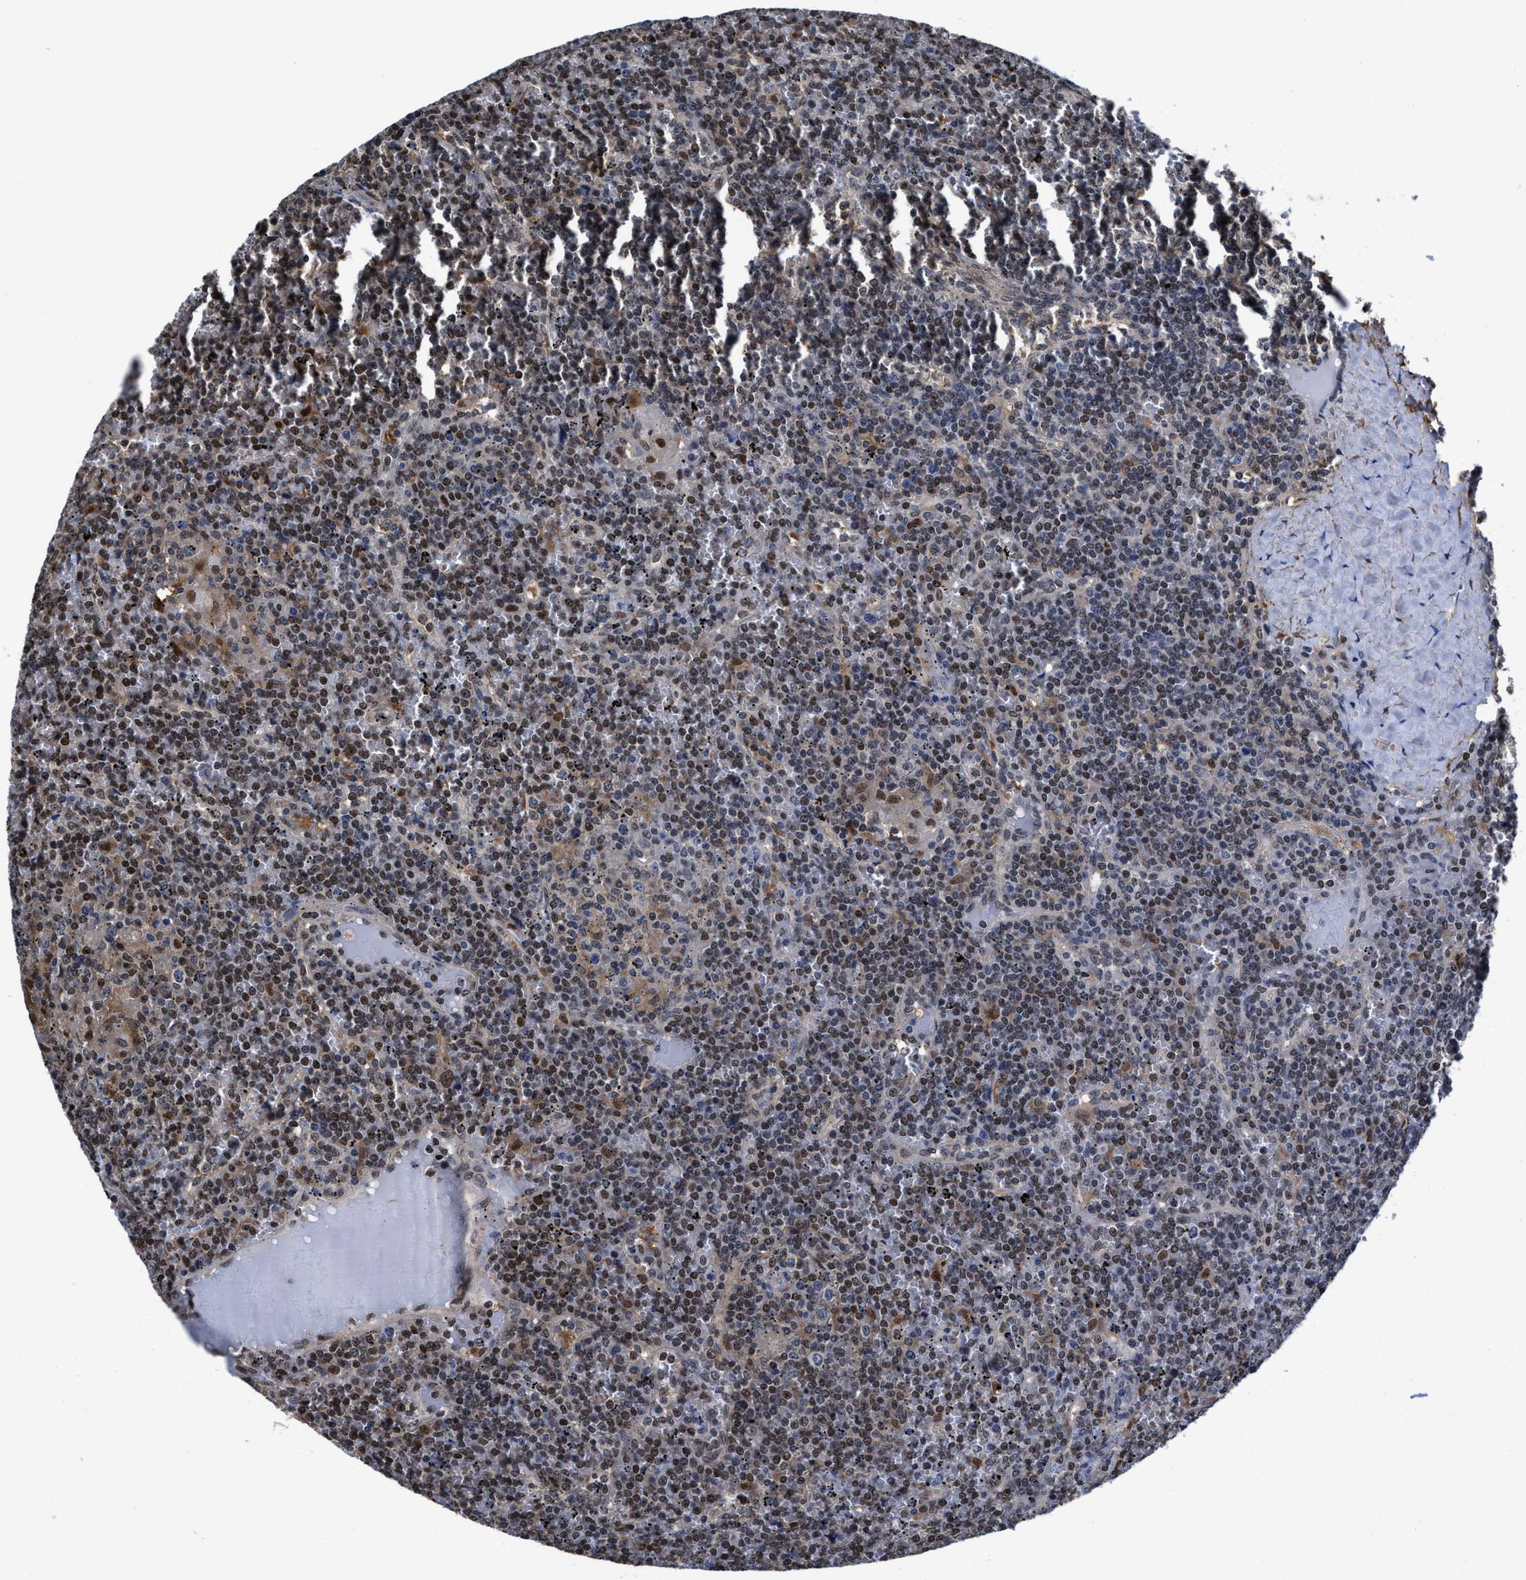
{"staining": {"intensity": "moderate", "quantity": "25%-75%", "location": "nuclear"}, "tissue": "lymphoma", "cell_type": "Tumor cells", "image_type": "cancer", "snomed": [{"axis": "morphology", "description": "Malignant lymphoma, non-Hodgkin's type, Low grade"}, {"axis": "topography", "description": "Spleen"}], "caption": "This is a micrograph of IHC staining of low-grade malignant lymphoma, non-Hodgkin's type, which shows moderate expression in the nuclear of tumor cells.", "gene": "KIF12", "patient": {"sex": "female", "age": 19}}